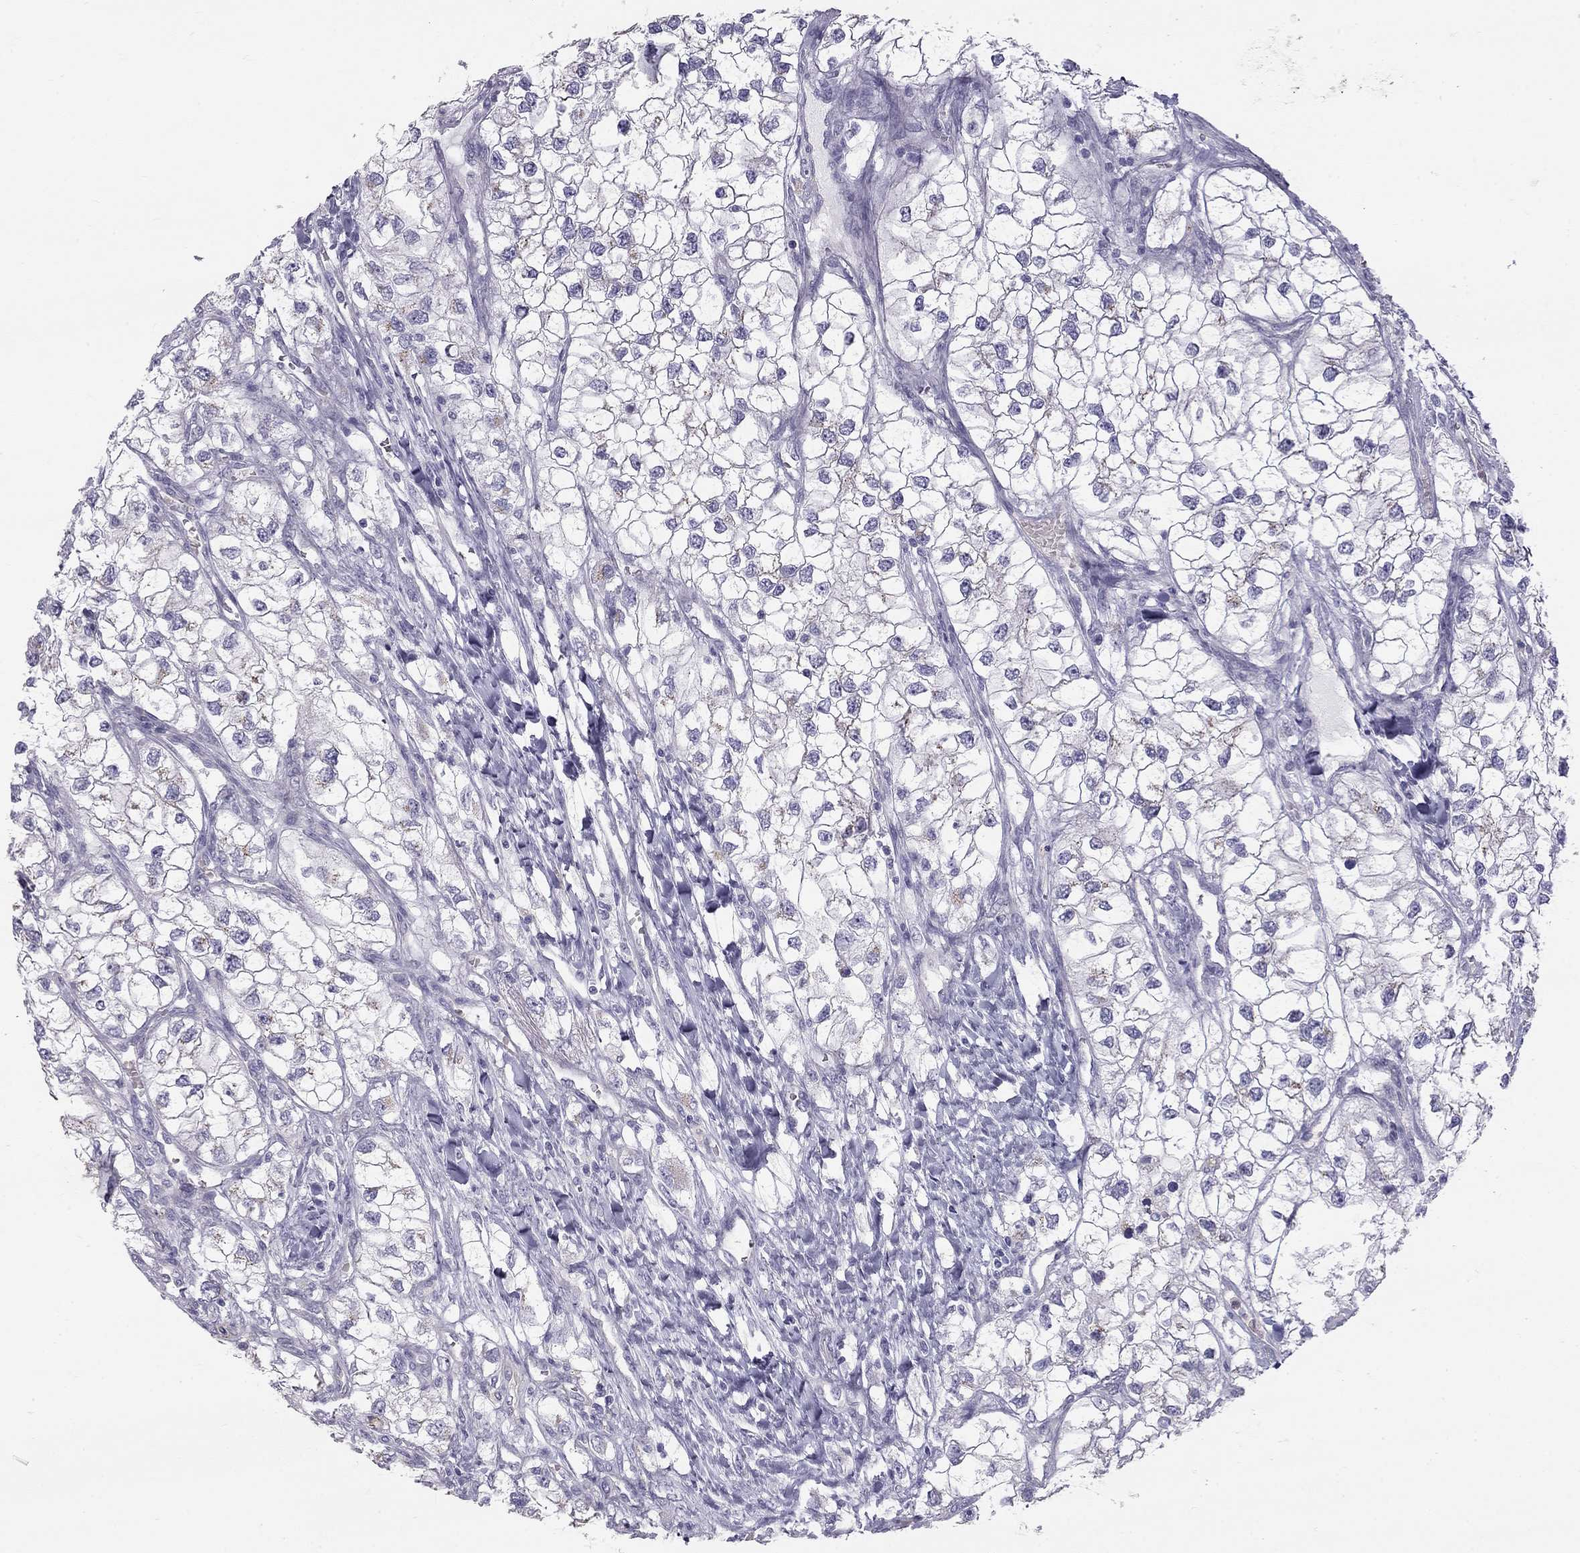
{"staining": {"intensity": "negative", "quantity": "none", "location": "none"}, "tissue": "renal cancer", "cell_type": "Tumor cells", "image_type": "cancer", "snomed": [{"axis": "morphology", "description": "Adenocarcinoma, NOS"}, {"axis": "topography", "description": "Kidney"}], "caption": "Immunohistochemistry of adenocarcinoma (renal) displays no expression in tumor cells.", "gene": "TDRD6", "patient": {"sex": "male", "age": 59}}